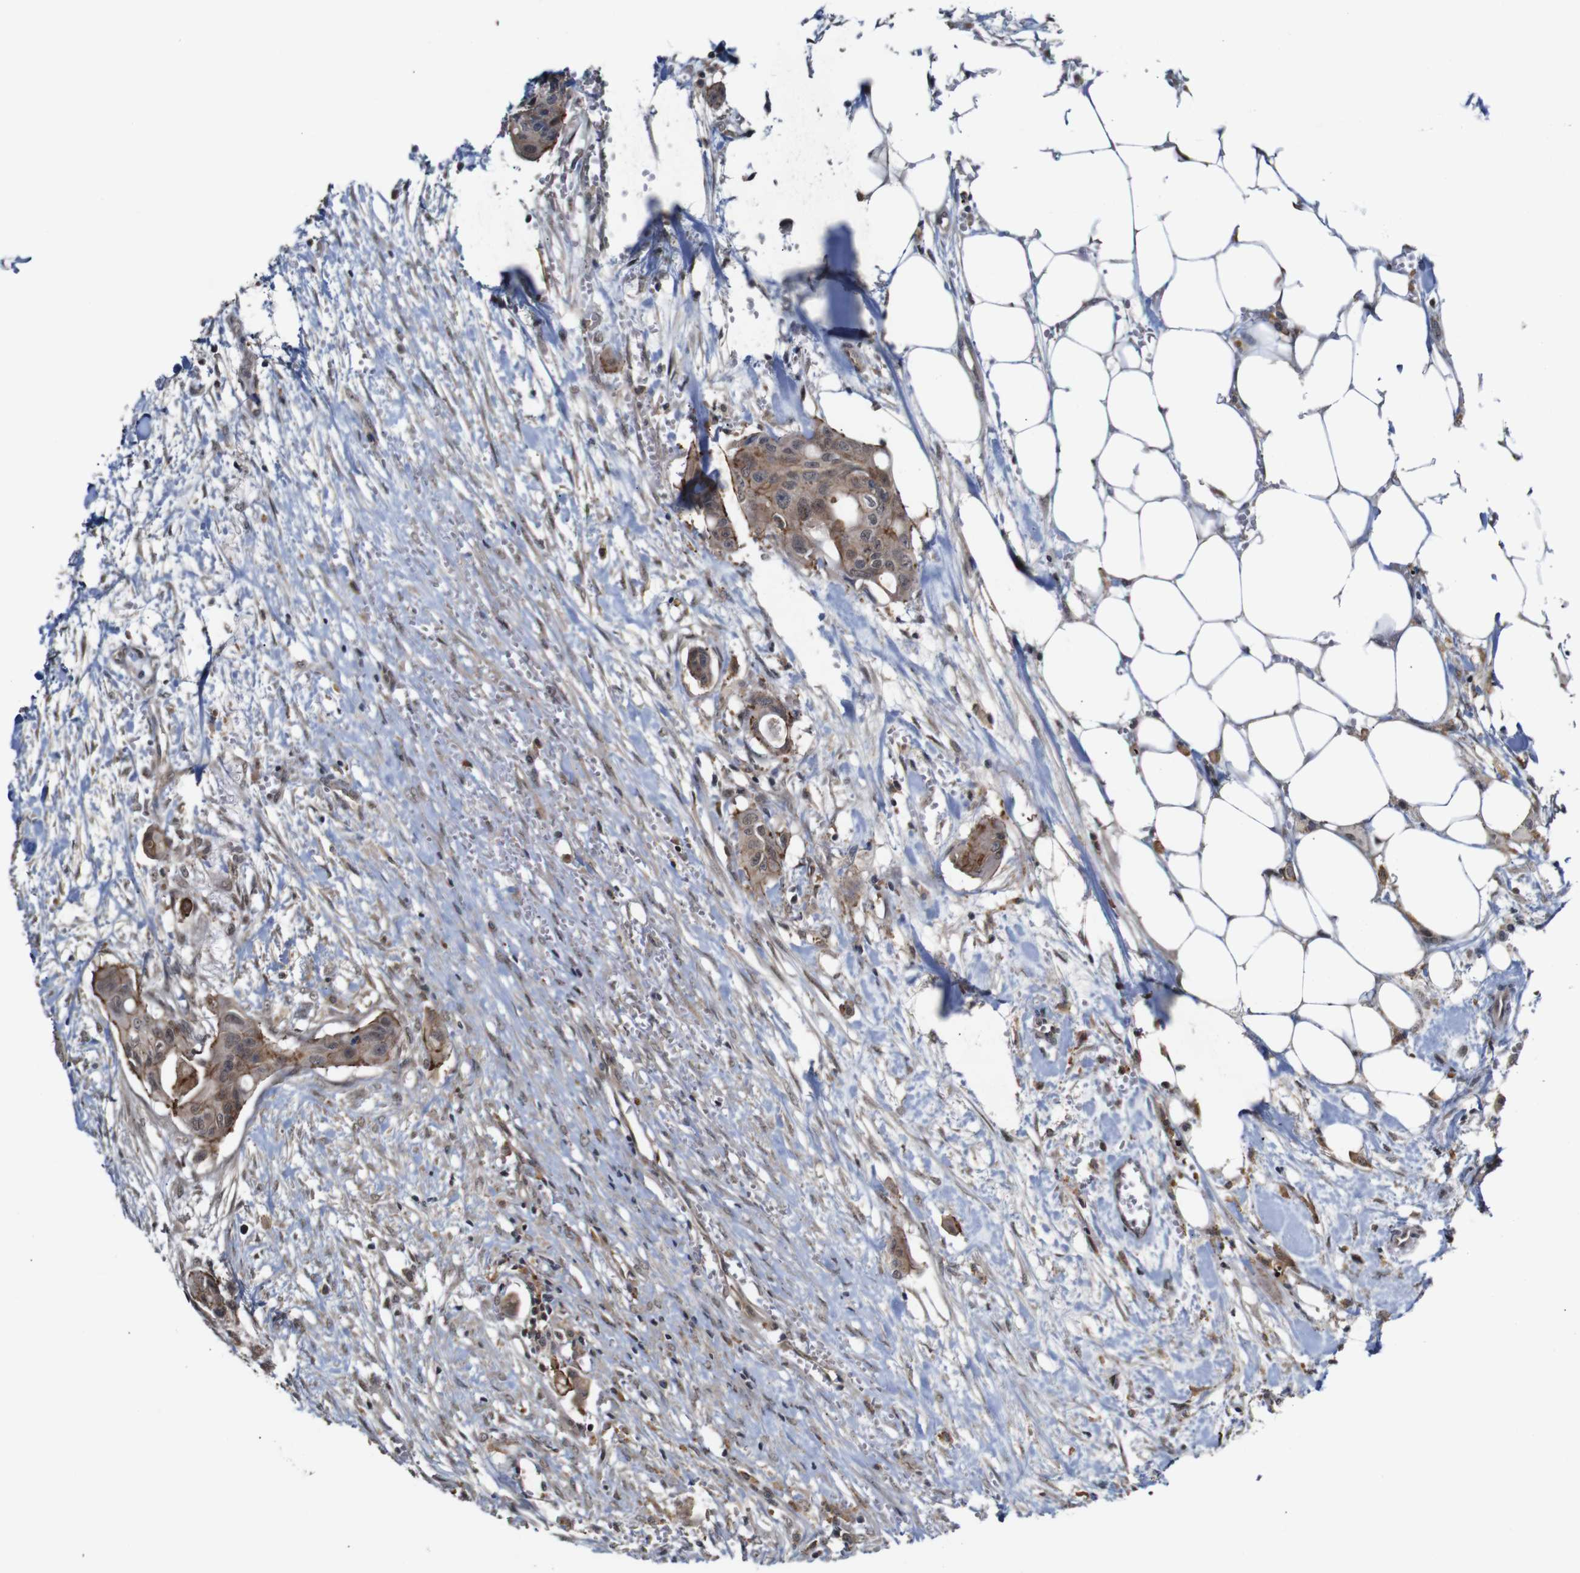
{"staining": {"intensity": "strong", "quantity": ">75%", "location": "cytoplasmic/membranous"}, "tissue": "colorectal cancer", "cell_type": "Tumor cells", "image_type": "cancer", "snomed": [{"axis": "morphology", "description": "Adenocarcinoma, NOS"}, {"axis": "topography", "description": "Colon"}], "caption": "Protein staining reveals strong cytoplasmic/membranous expression in approximately >75% of tumor cells in colorectal adenocarcinoma.", "gene": "NANOS1", "patient": {"sex": "female", "age": 57}}